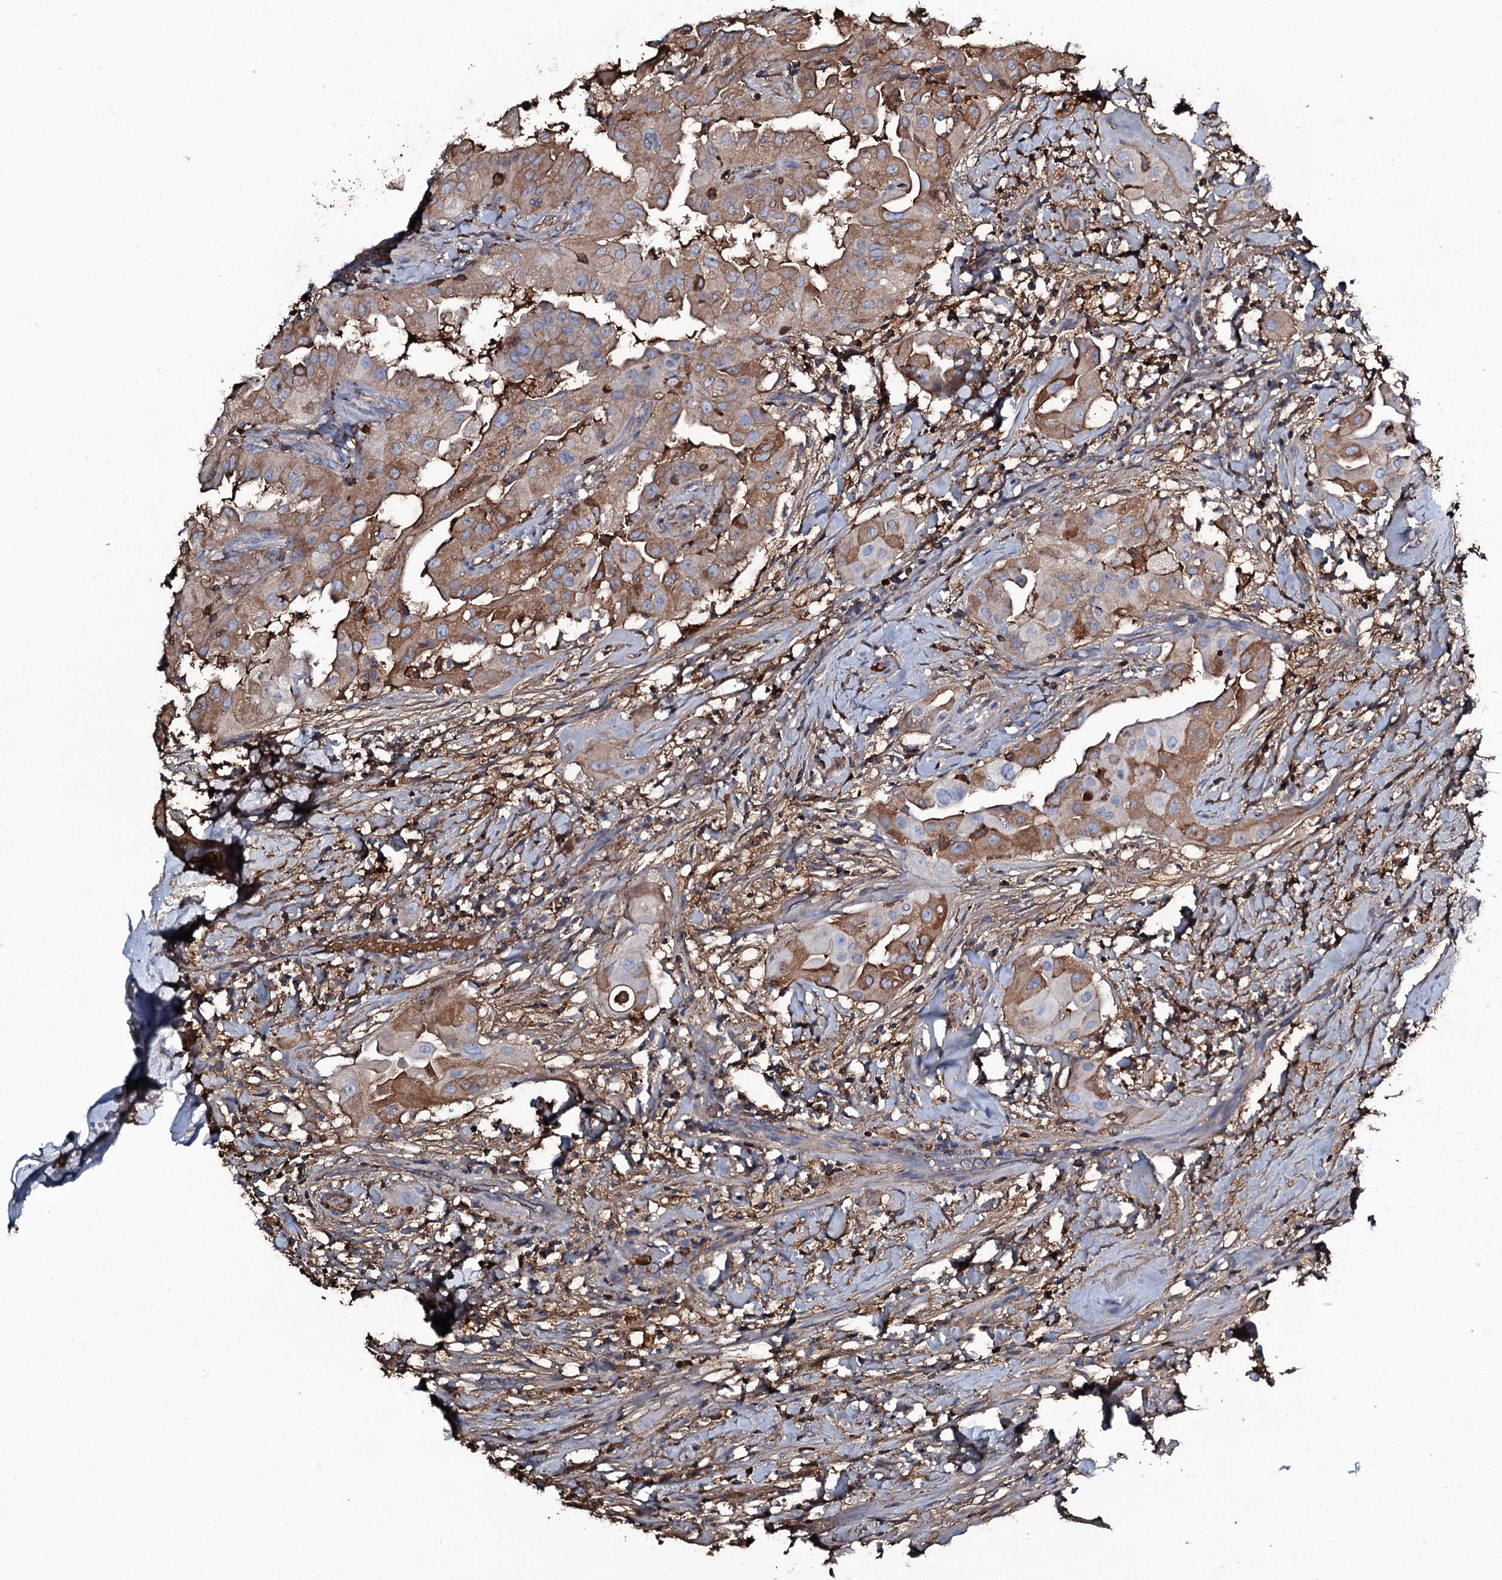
{"staining": {"intensity": "moderate", "quantity": ">75%", "location": "cytoplasmic/membranous"}, "tissue": "thyroid cancer", "cell_type": "Tumor cells", "image_type": "cancer", "snomed": [{"axis": "morphology", "description": "Papillary adenocarcinoma, NOS"}, {"axis": "topography", "description": "Thyroid gland"}], "caption": "Immunohistochemistry of human thyroid cancer (papillary adenocarcinoma) displays medium levels of moderate cytoplasmic/membranous expression in about >75% of tumor cells.", "gene": "EDN1", "patient": {"sex": "female", "age": 59}}